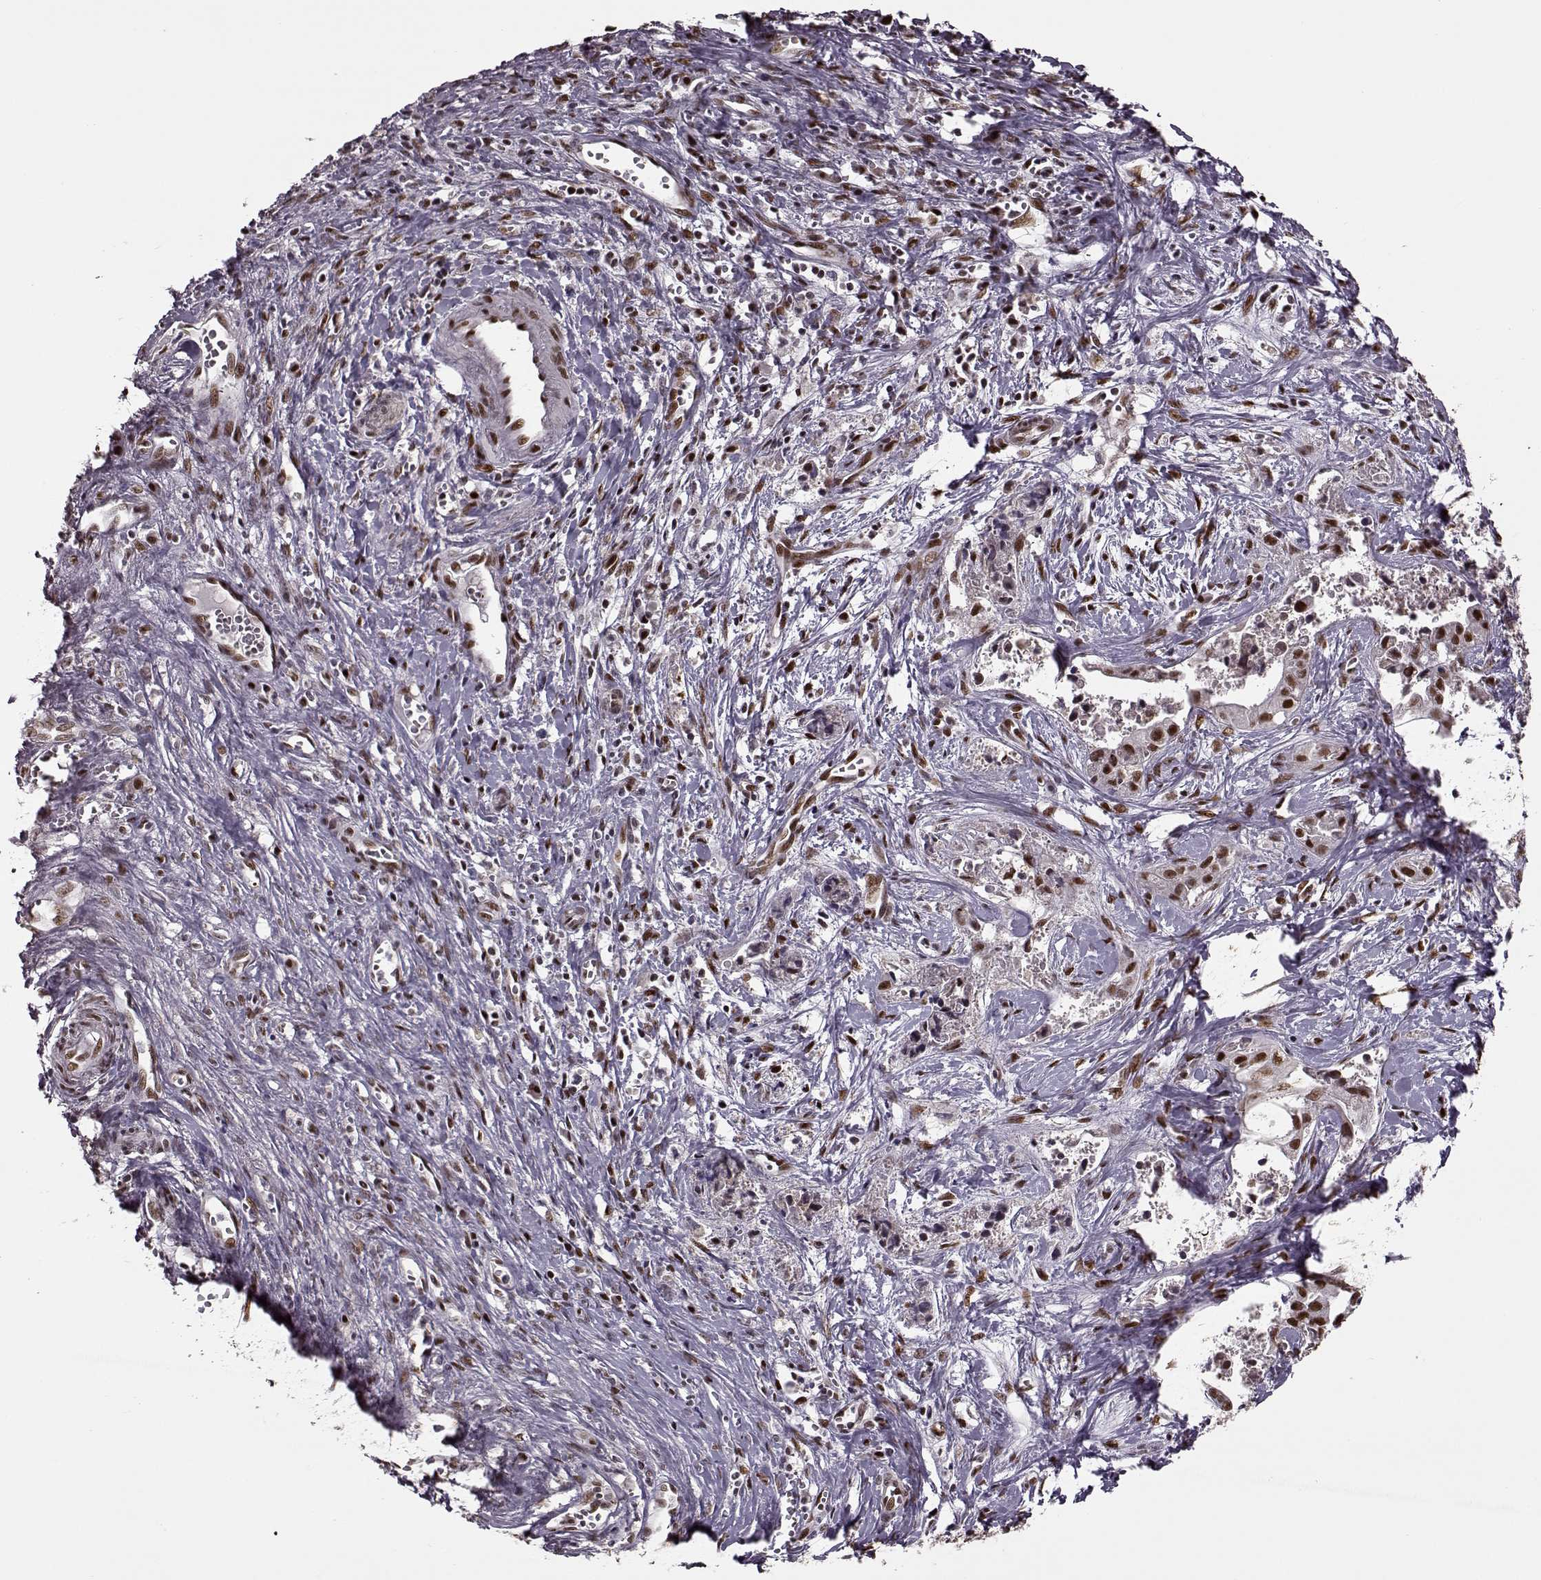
{"staining": {"intensity": "strong", "quantity": ">75%", "location": "nuclear"}, "tissue": "liver cancer", "cell_type": "Tumor cells", "image_type": "cancer", "snomed": [{"axis": "morphology", "description": "Cholangiocarcinoma"}, {"axis": "topography", "description": "Liver"}], "caption": "Protein expression analysis of human liver cholangiocarcinoma reveals strong nuclear positivity in approximately >75% of tumor cells.", "gene": "FTO", "patient": {"sex": "female", "age": 65}}